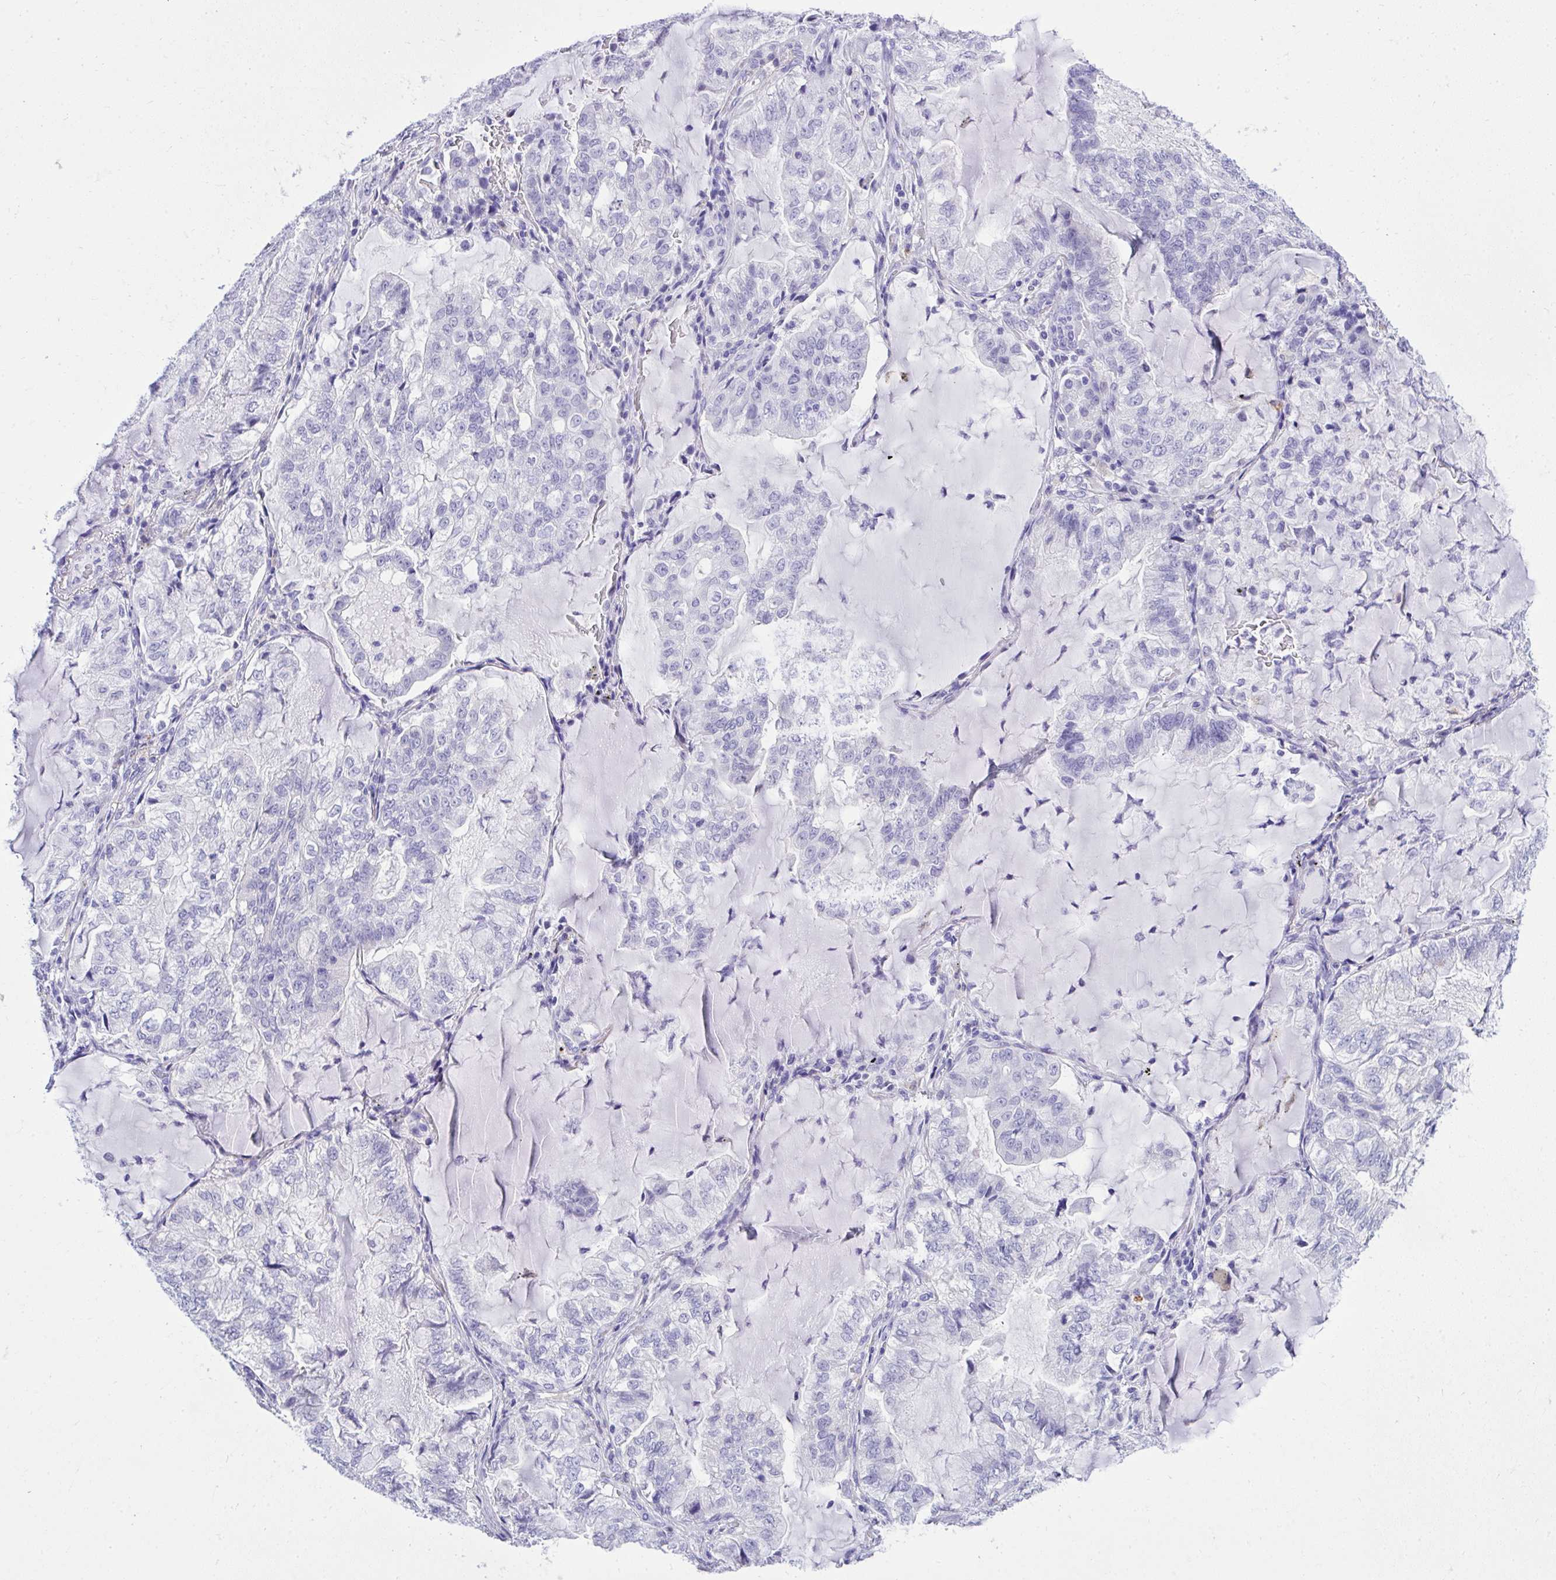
{"staining": {"intensity": "negative", "quantity": "none", "location": "none"}, "tissue": "lung cancer", "cell_type": "Tumor cells", "image_type": "cancer", "snomed": [{"axis": "morphology", "description": "Adenocarcinoma, NOS"}, {"axis": "topography", "description": "Lymph node"}, {"axis": "topography", "description": "Lung"}], "caption": "IHC image of lung adenocarcinoma stained for a protein (brown), which shows no staining in tumor cells.", "gene": "PSD", "patient": {"sex": "male", "age": 66}}